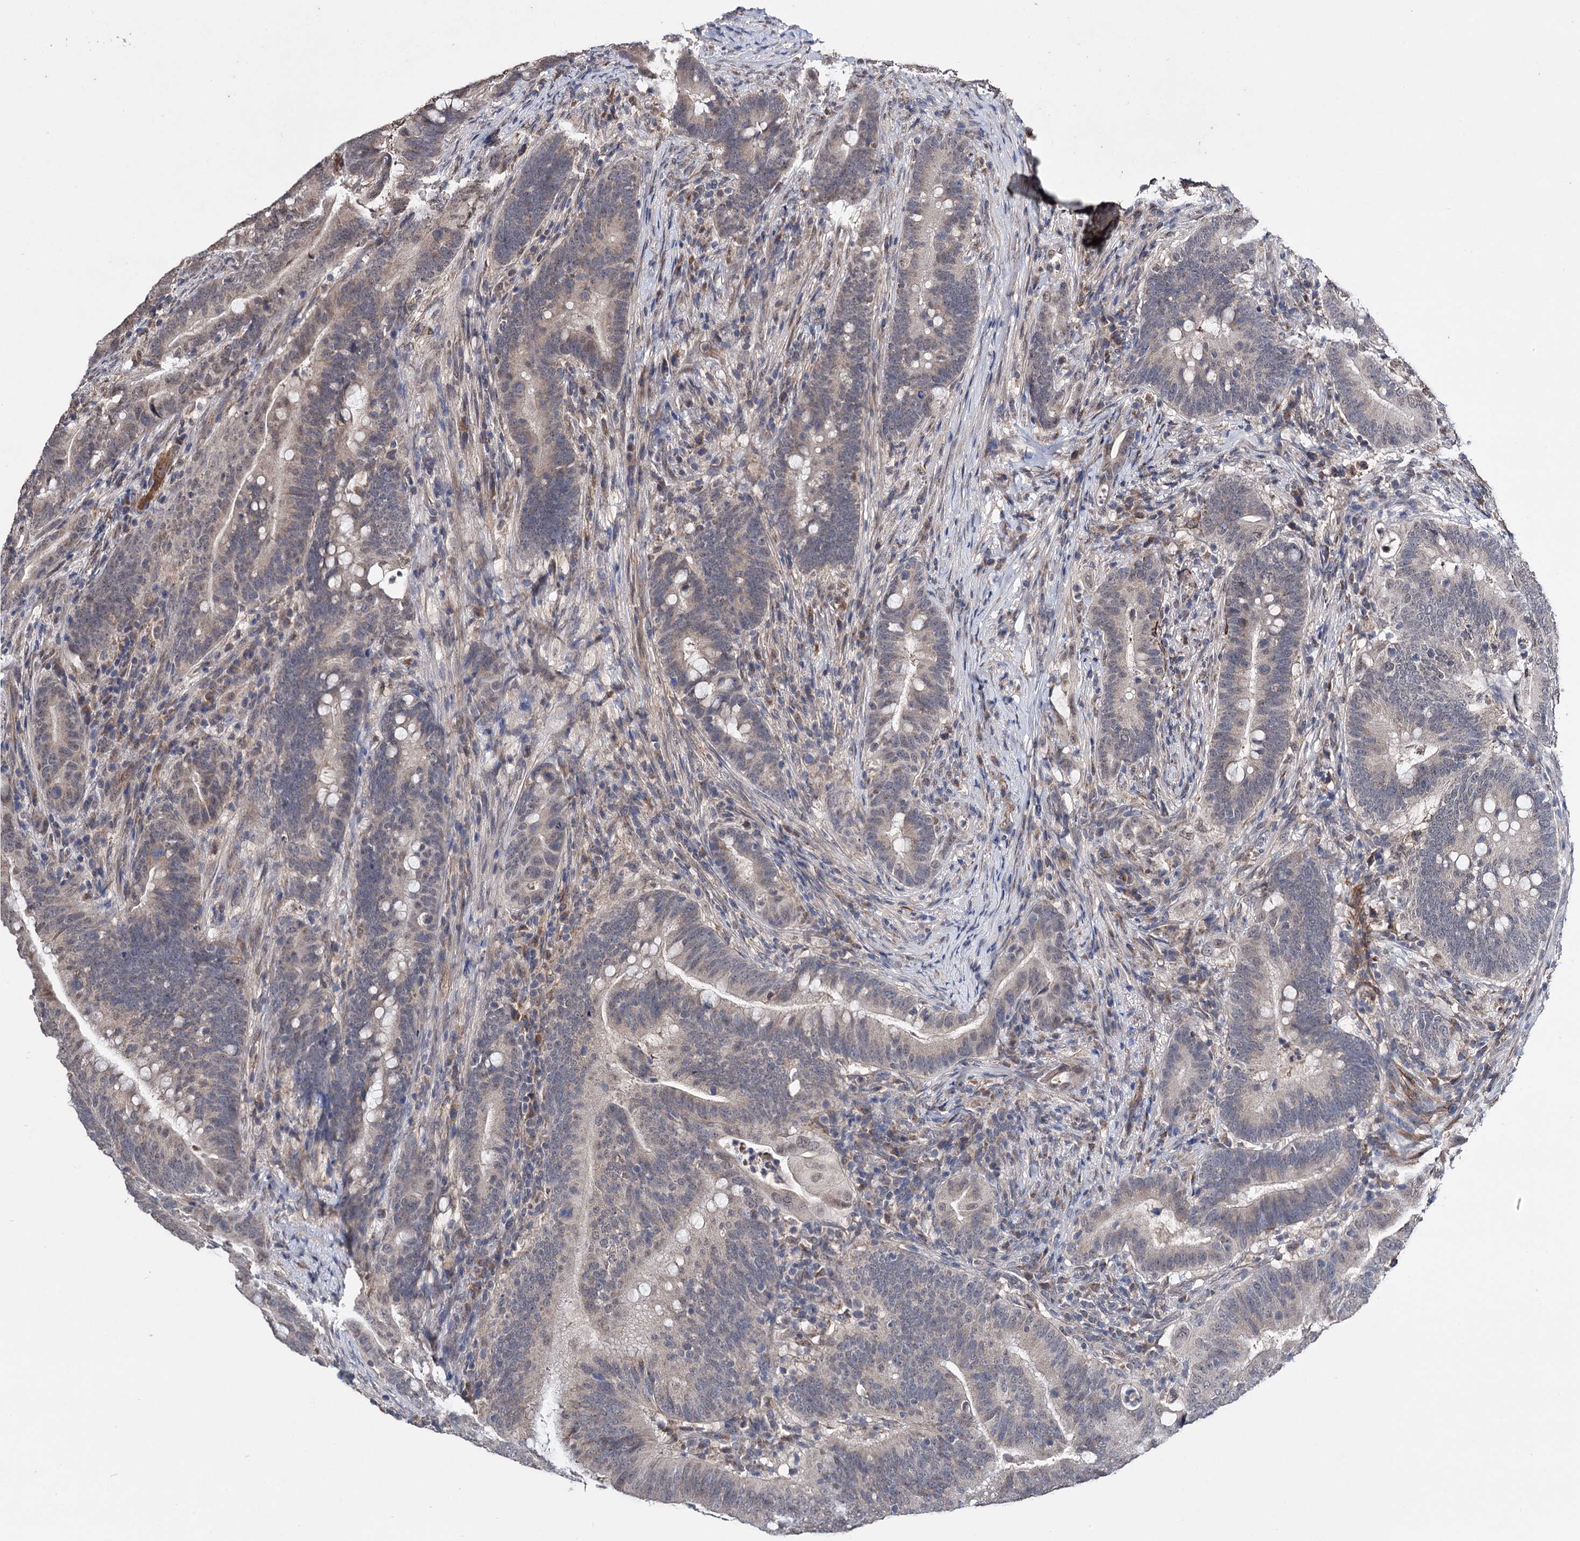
{"staining": {"intensity": "weak", "quantity": "<25%", "location": "cytoplasmic/membranous"}, "tissue": "colorectal cancer", "cell_type": "Tumor cells", "image_type": "cancer", "snomed": [{"axis": "morphology", "description": "Adenocarcinoma, NOS"}, {"axis": "topography", "description": "Colon"}], "caption": "Tumor cells show no significant staining in colorectal cancer (adenocarcinoma).", "gene": "CLPB", "patient": {"sex": "female", "age": 66}}